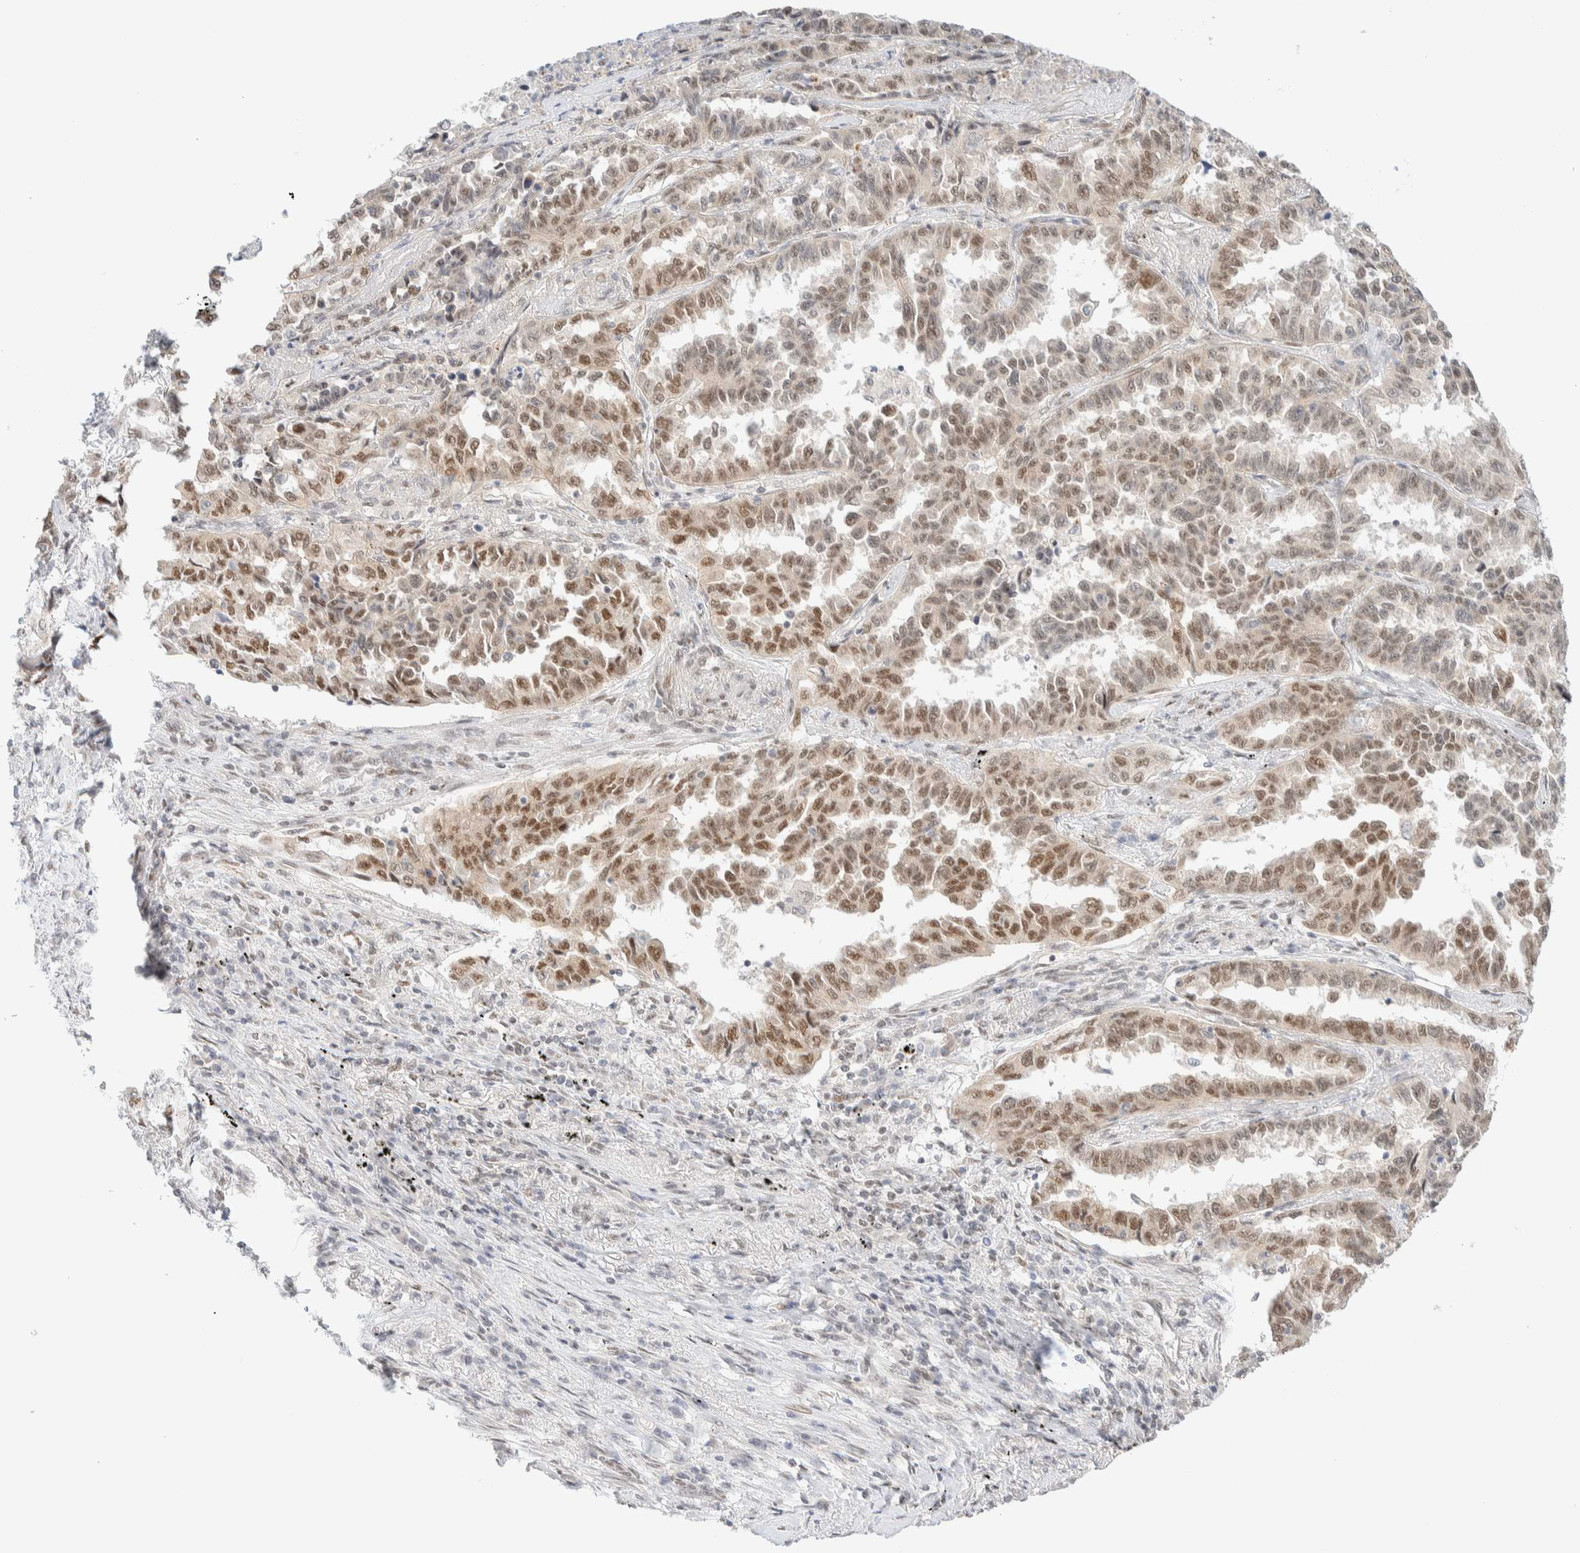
{"staining": {"intensity": "moderate", "quantity": ">75%", "location": "nuclear"}, "tissue": "lung cancer", "cell_type": "Tumor cells", "image_type": "cancer", "snomed": [{"axis": "morphology", "description": "Adenocarcinoma, NOS"}, {"axis": "topography", "description": "Lung"}], "caption": "Human lung adenocarcinoma stained for a protein (brown) reveals moderate nuclear positive positivity in approximately >75% of tumor cells.", "gene": "PYGO2", "patient": {"sex": "female", "age": 51}}